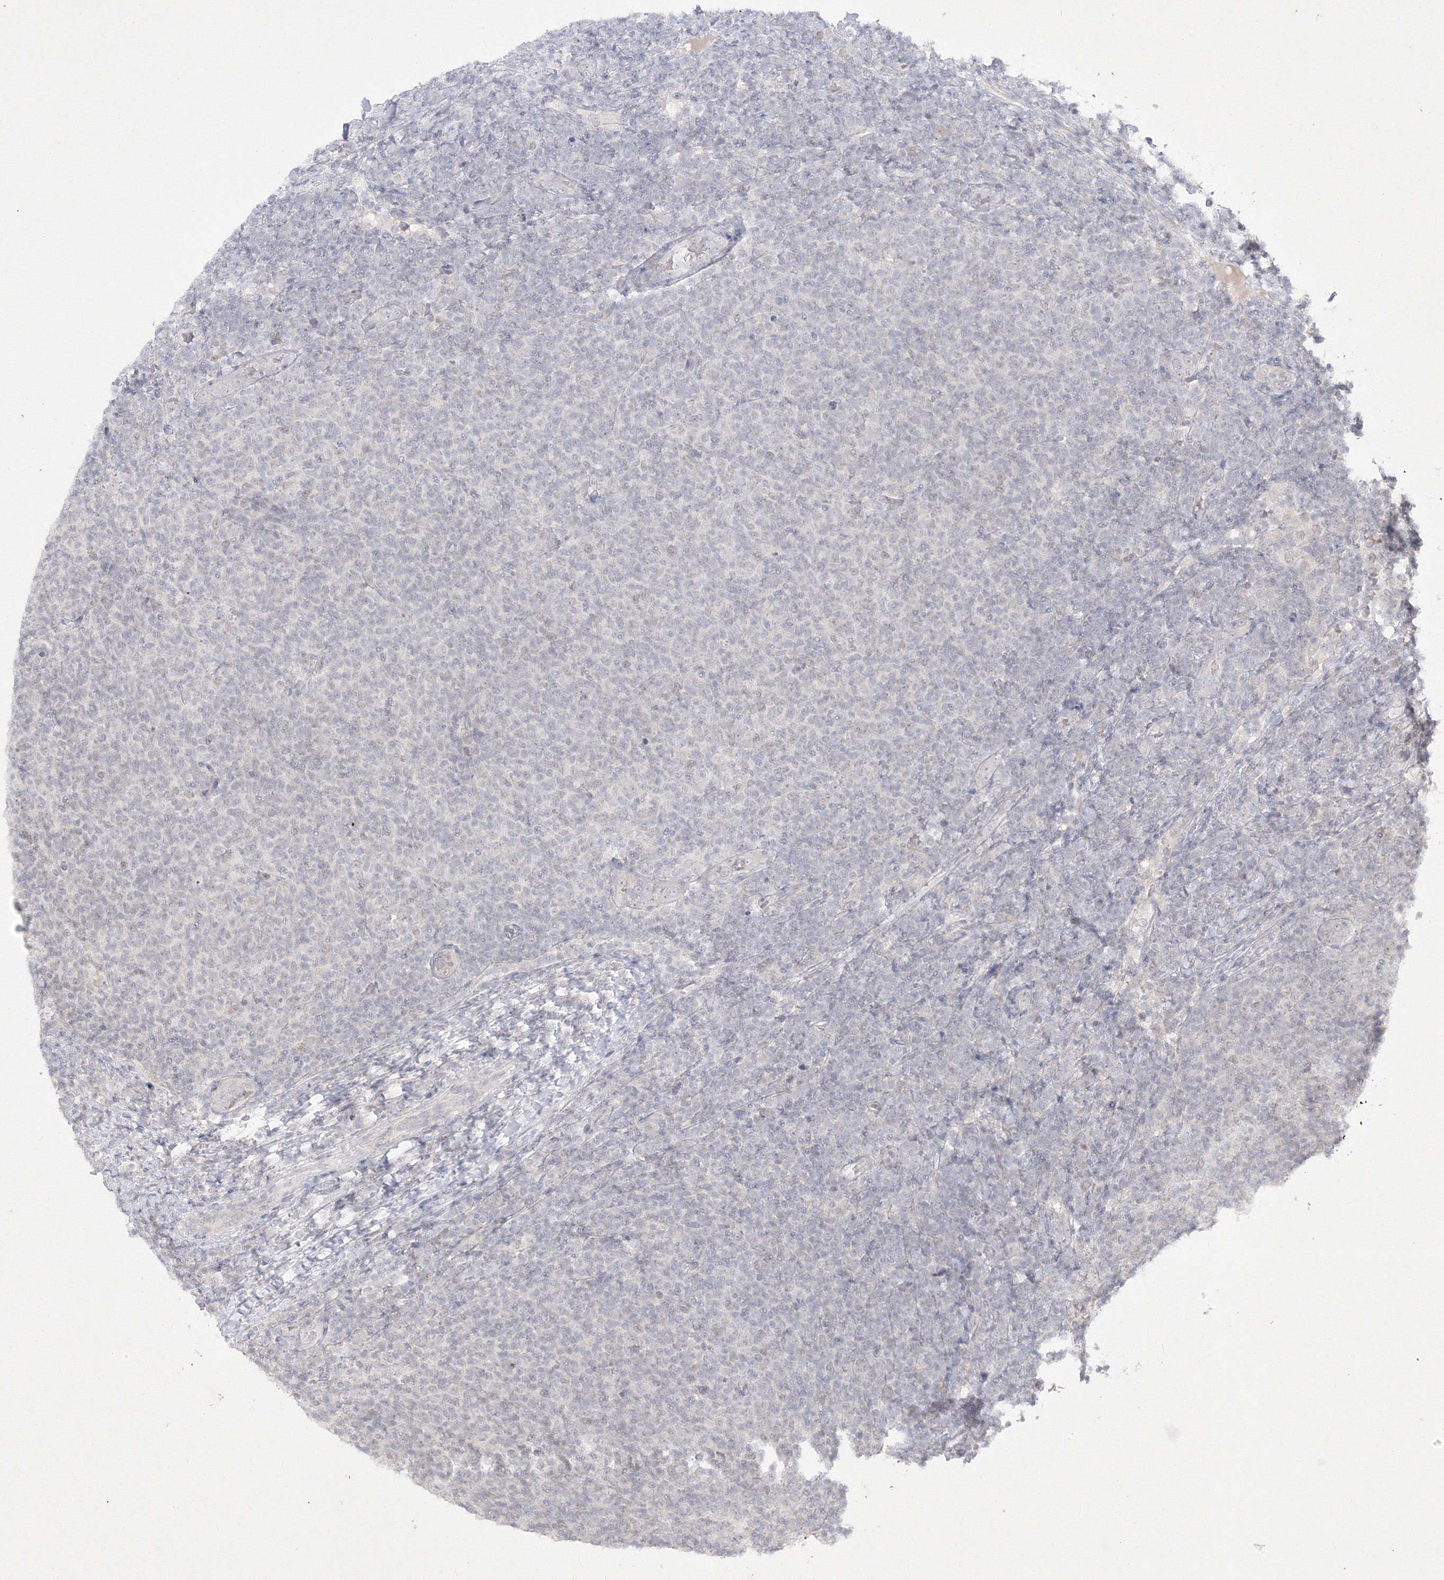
{"staining": {"intensity": "negative", "quantity": "none", "location": "none"}, "tissue": "lymphoma", "cell_type": "Tumor cells", "image_type": "cancer", "snomed": [{"axis": "morphology", "description": "Malignant lymphoma, non-Hodgkin's type, Low grade"}, {"axis": "topography", "description": "Lymph node"}], "caption": "Lymphoma was stained to show a protein in brown. There is no significant staining in tumor cells. (IHC, brightfield microscopy, high magnification).", "gene": "NXPE3", "patient": {"sex": "male", "age": 66}}